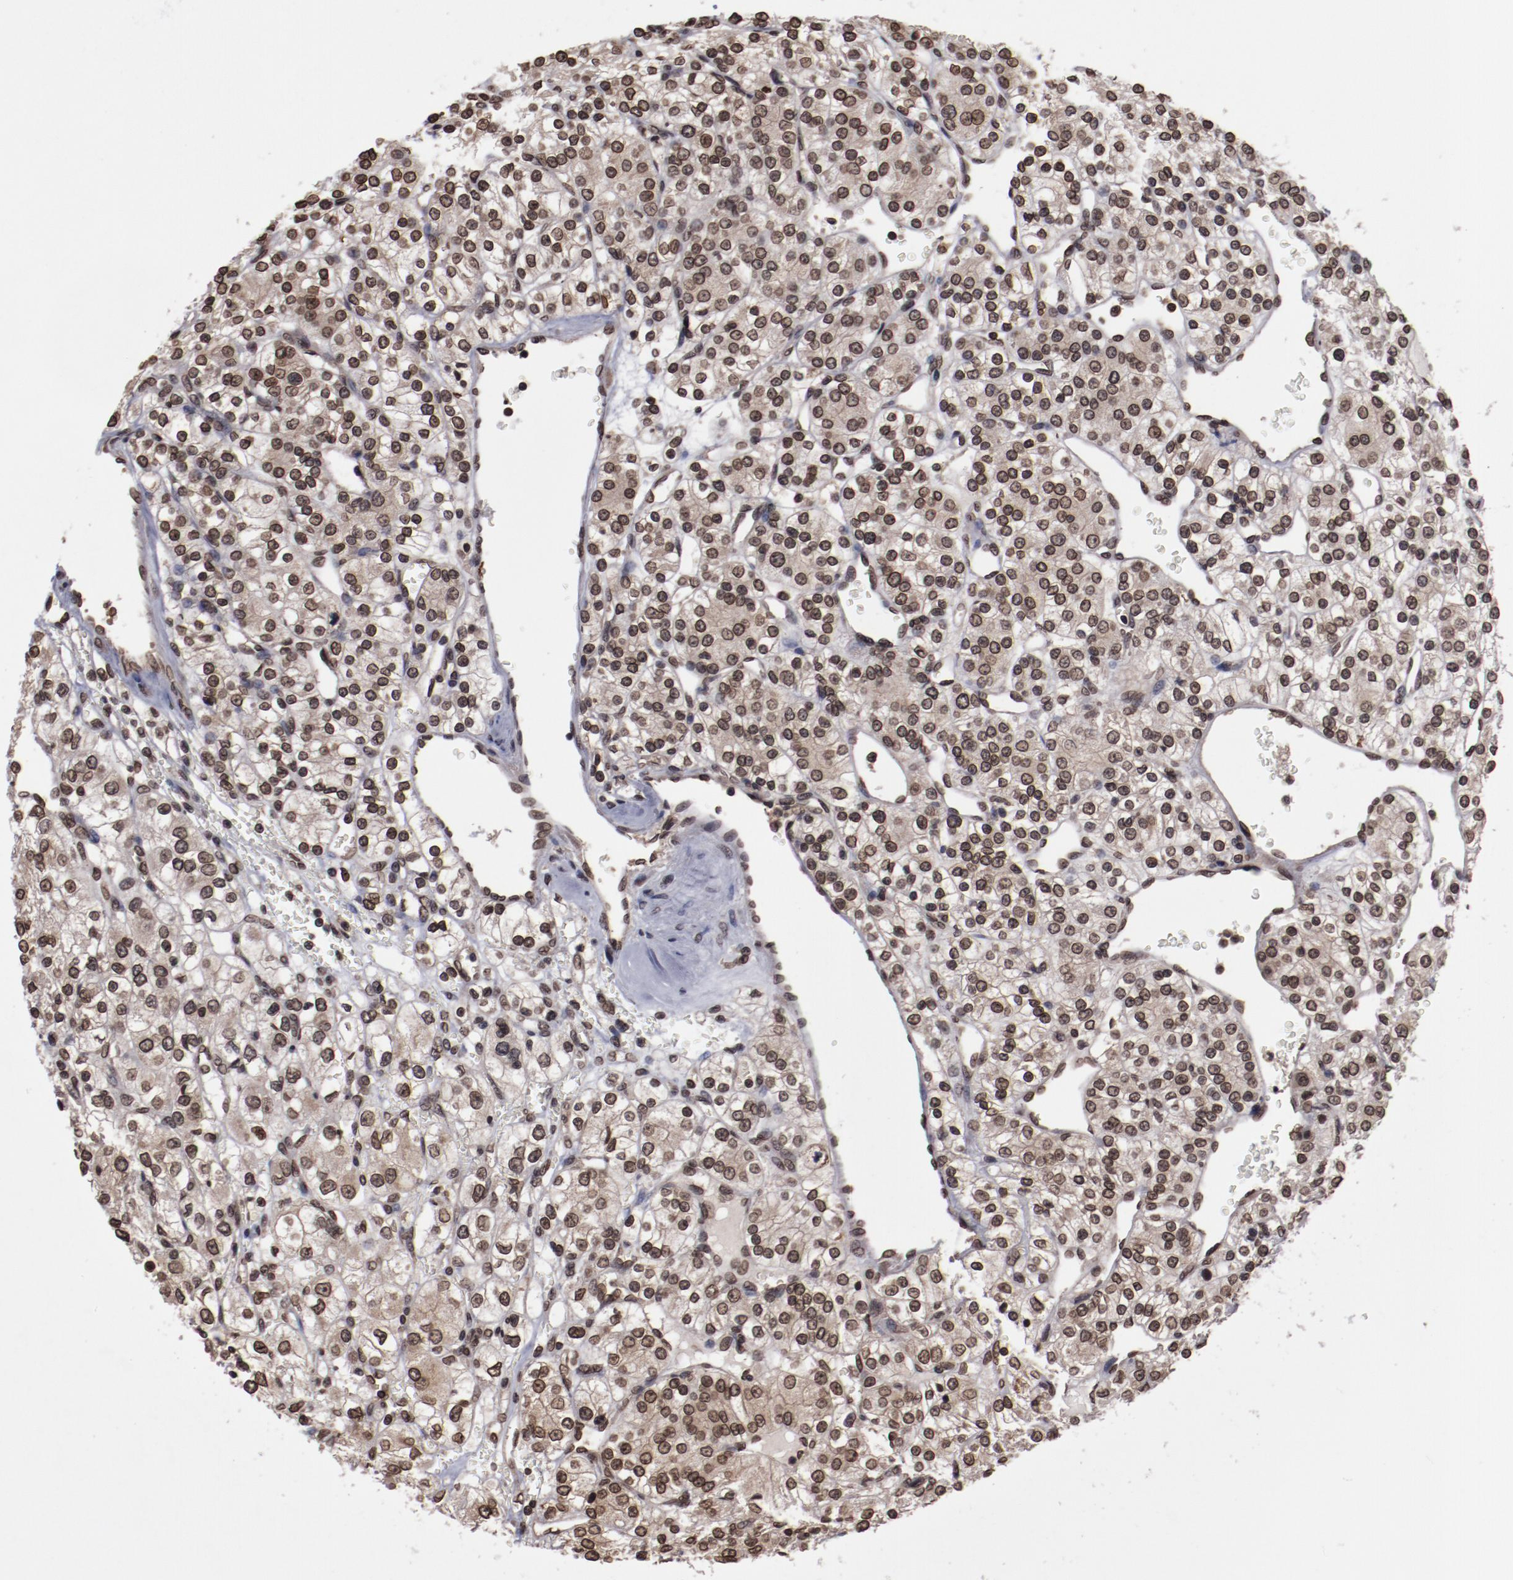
{"staining": {"intensity": "moderate", "quantity": ">75%", "location": "nuclear"}, "tissue": "renal cancer", "cell_type": "Tumor cells", "image_type": "cancer", "snomed": [{"axis": "morphology", "description": "Adenocarcinoma, NOS"}, {"axis": "topography", "description": "Kidney"}], "caption": "A brown stain labels moderate nuclear expression of a protein in renal cancer (adenocarcinoma) tumor cells.", "gene": "AKT1", "patient": {"sex": "female", "age": 62}}